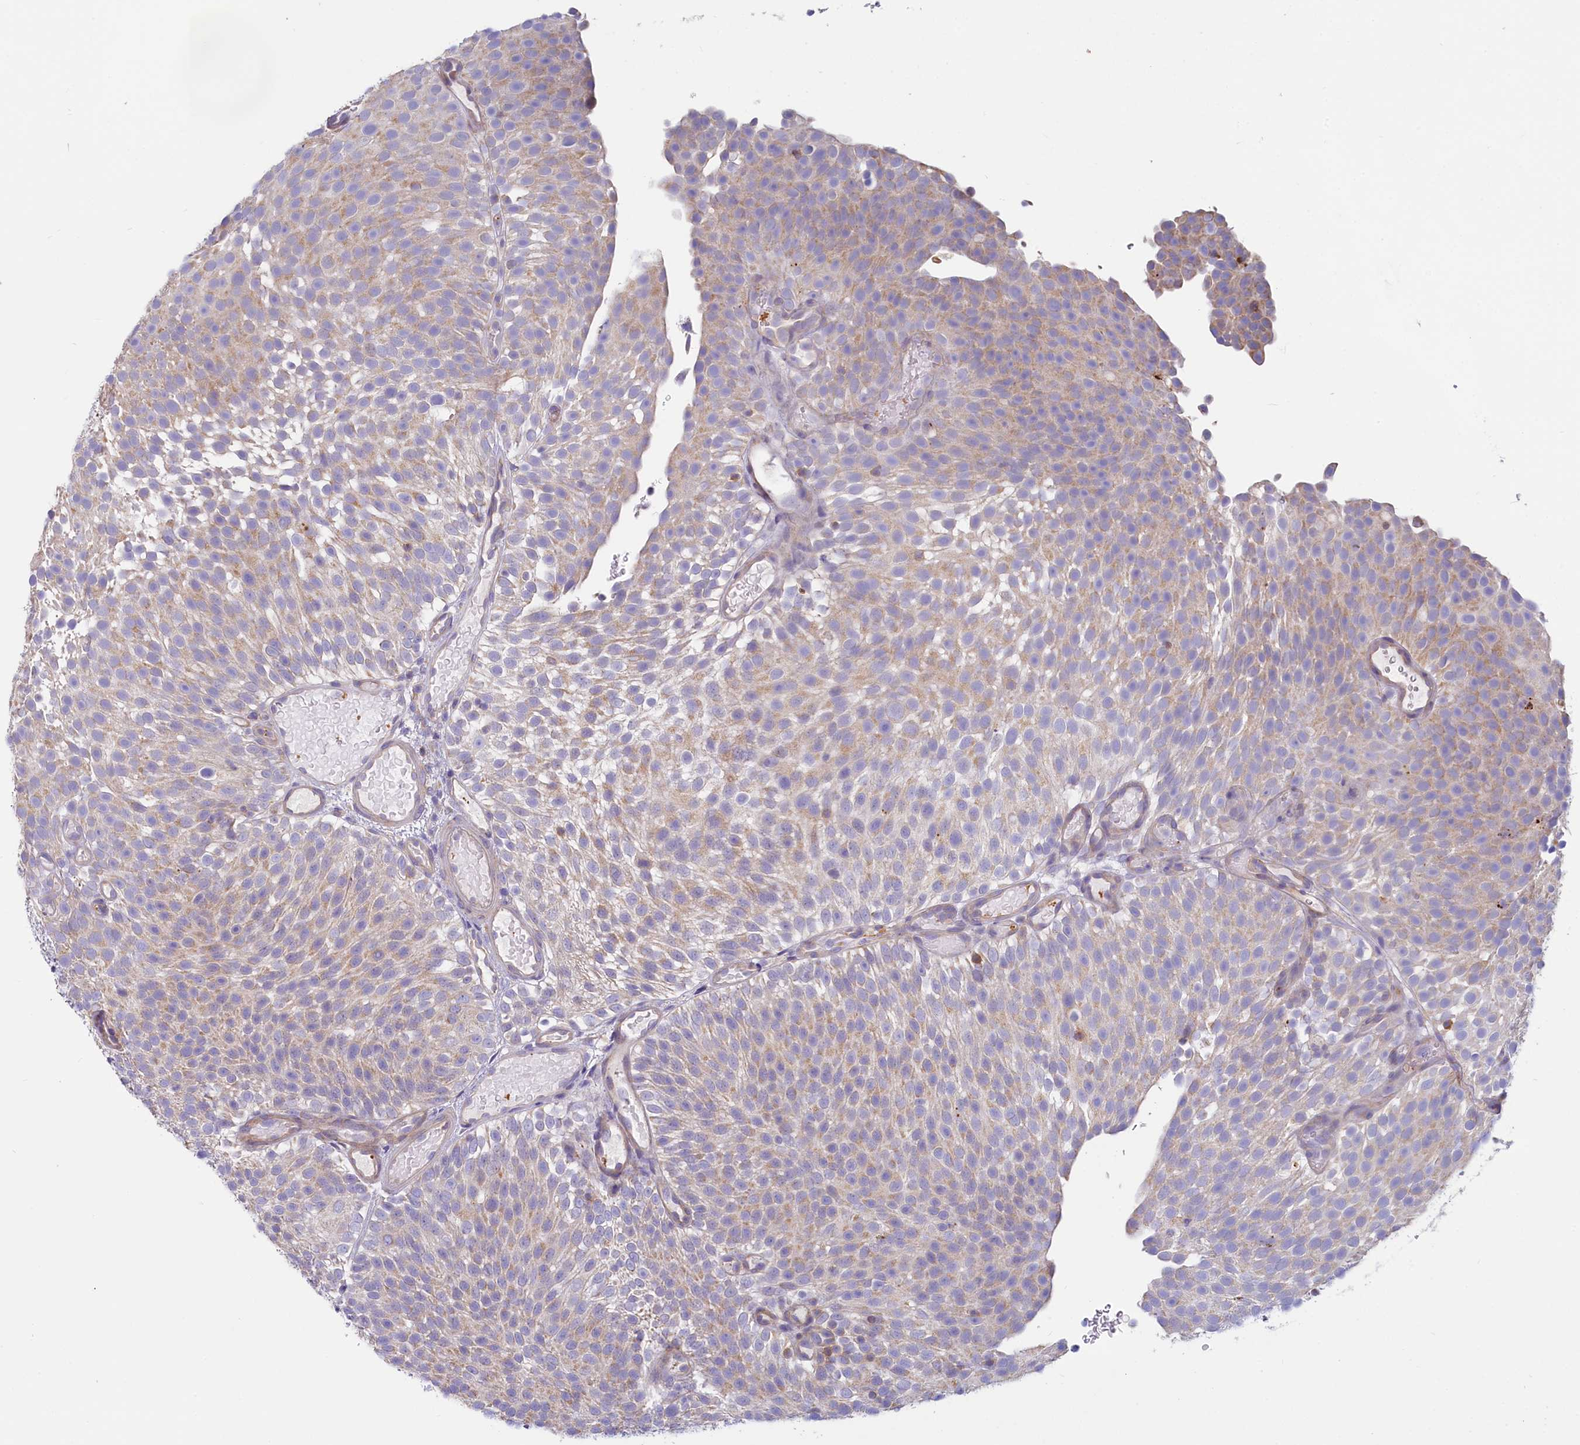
{"staining": {"intensity": "moderate", "quantity": "<25%", "location": "cytoplasmic/membranous"}, "tissue": "urothelial cancer", "cell_type": "Tumor cells", "image_type": "cancer", "snomed": [{"axis": "morphology", "description": "Urothelial carcinoma, Low grade"}, {"axis": "topography", "description": "Urinary bladder"}], "caption": "Protein expression analysis of human urothelial cancer reveals moderate cytoplasmic/membranous expression in about <25% of tumor cells.", "gene": "LMOD3", "patient": {"sex": "male", "age": 78}}